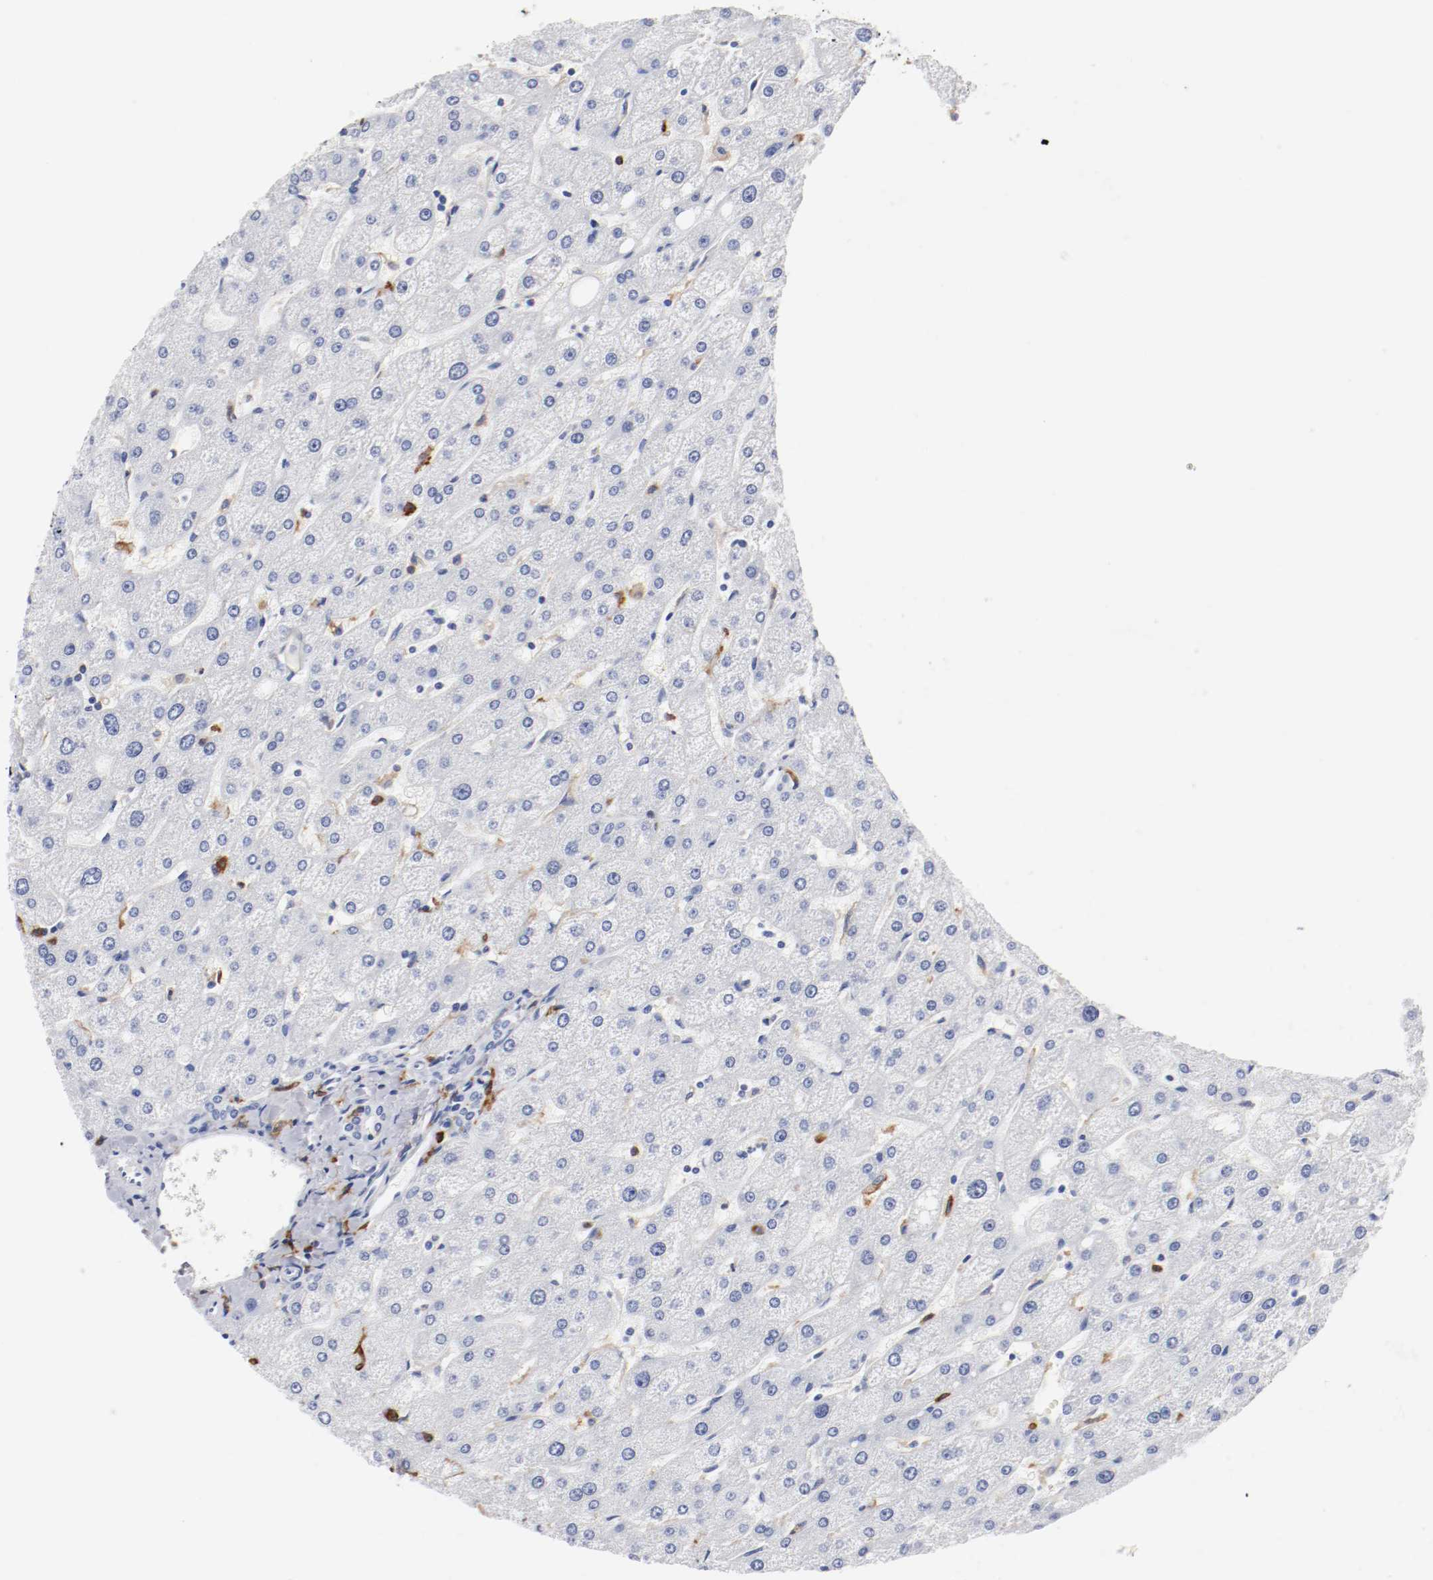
{"staining": {"intensity": "negative", "quantity": "none", "location": "none"}, "tissue": "liver", "cell_type": "Cholangiocytes", "image_type": "normal", "snomed": [{"axis": "morphology", "description": "Normal tissue, NOS"}, {"axis": "topography", "description": "Liver"}], "caption": "Histopathology image shows no significant protein positivity in cholangiocytes of normal liver.", "gene": "ITGAX", "patient": {"sex": "male", "age": 67}}